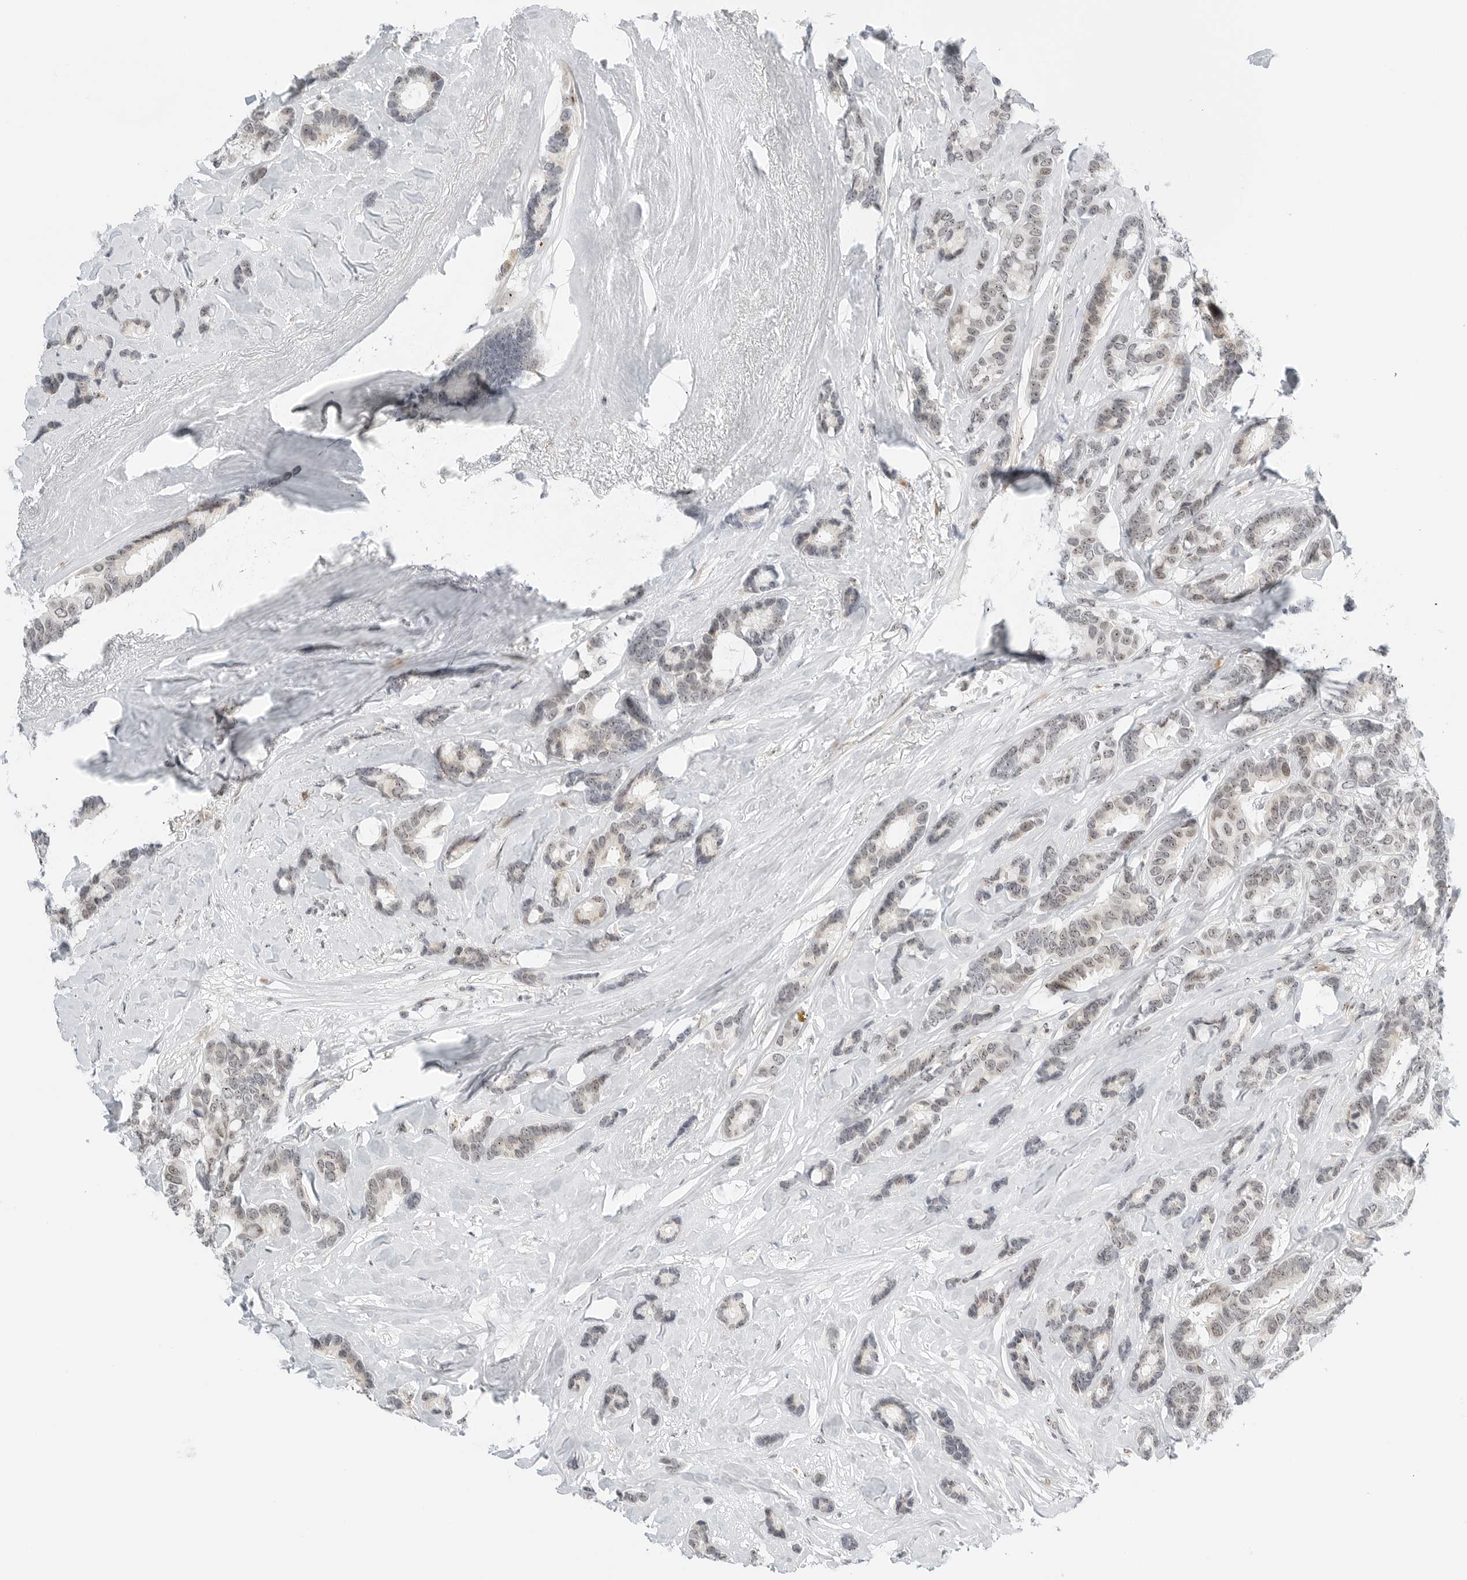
{"staining": {"intensity": "weak", "quantity": "<25%", "location": "nuclear"}, "tissue": "breast cancer", "cell_type": "Tumor cells", "image_type": "cancer", "snomed": [{"axis": "morphology", "description": "Duct carcinoma"}, {"axis": "topography", "description": "Breast"}], "caption": "IHC of human breast infiltrating ductal carcinoma reveals no expression in tumor cells. (Immunohistochemistry (ihc), brightfield microscopy, high magnification).", "gene": "RIMKLA", "patient": {"sex": "female", "age": 87}}